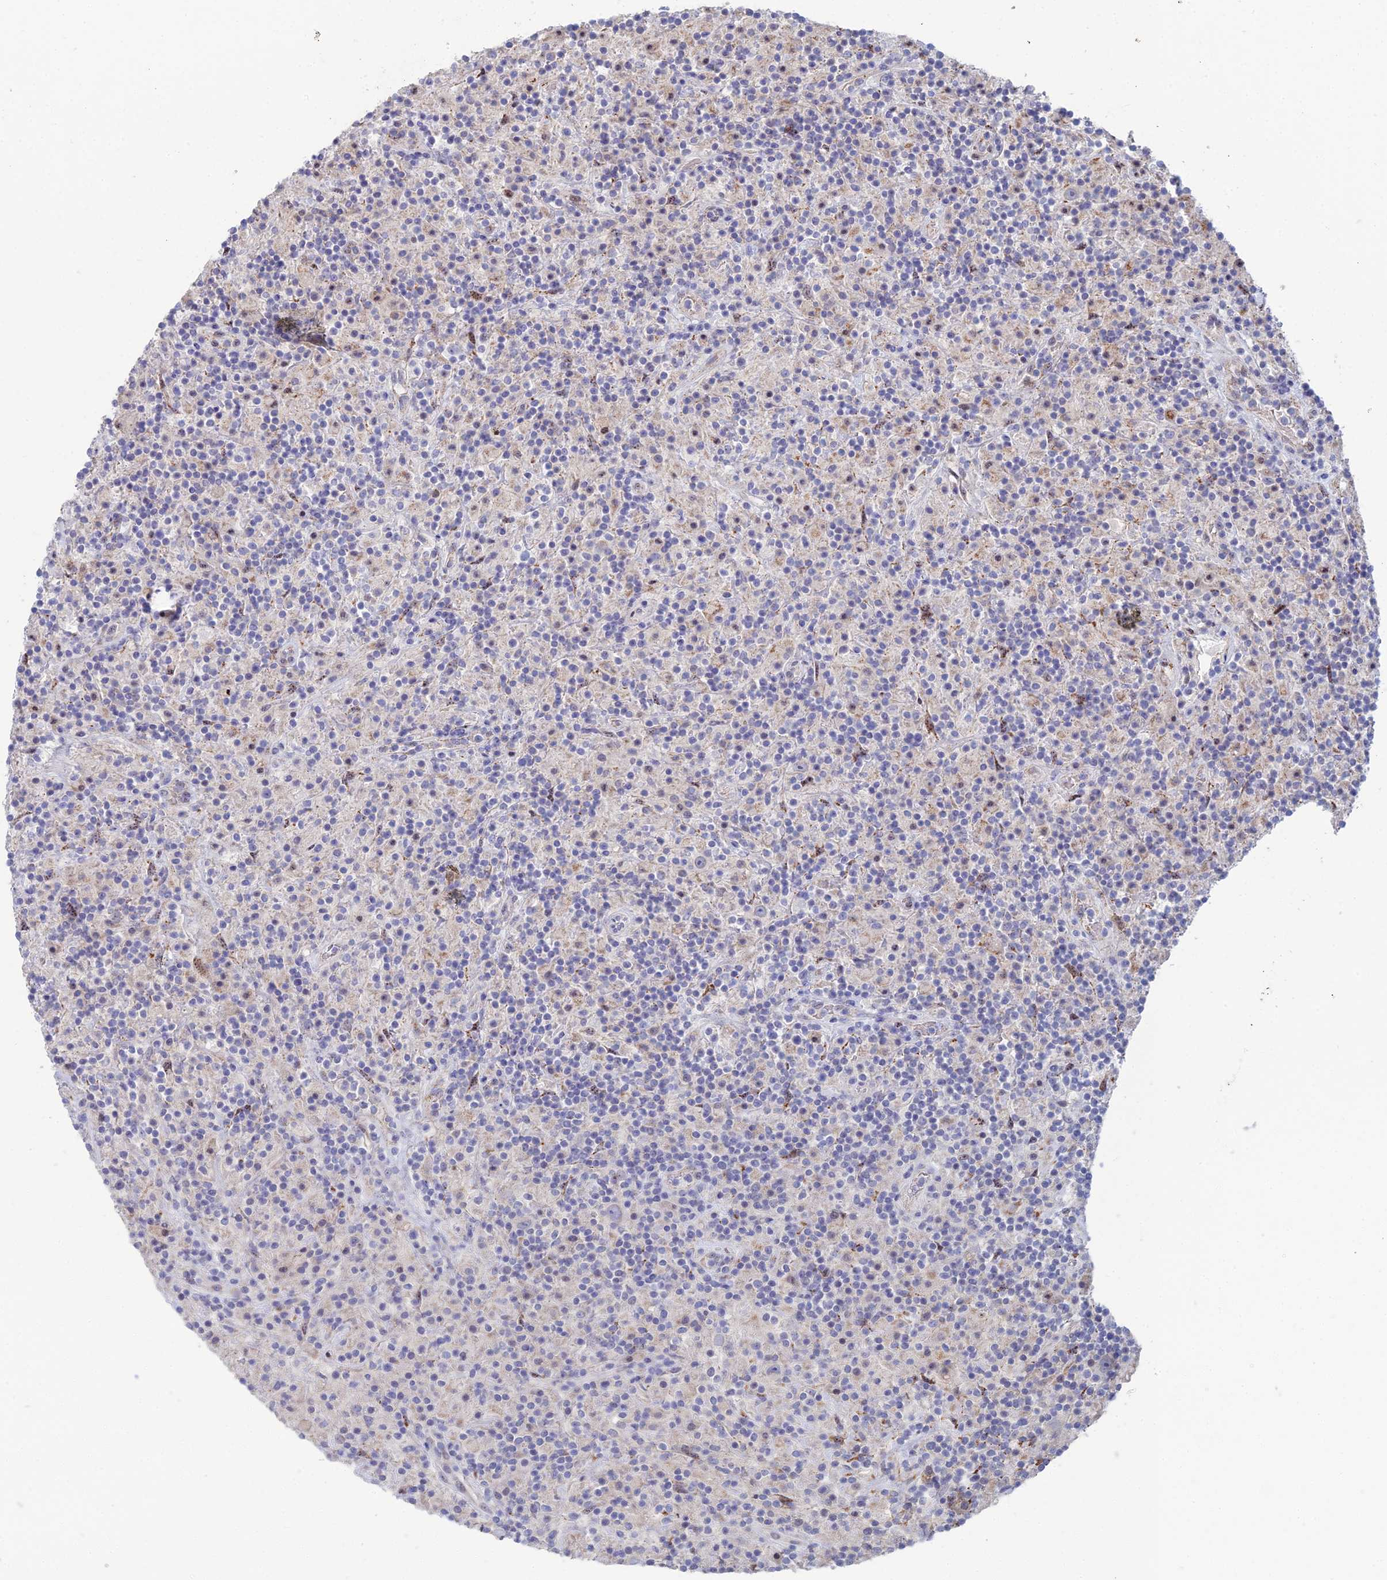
{"staining": {"intensity": "negative", "quantity": "none", "location": "none"}, "tissue": "lymphoma", "cell_type": "Tumor cells", "image_type": "cancer", "snomed": [{"axis": "morphology", "description": "Hodgkin's disease, NOS"}, {"axis": "topography", "description": "Lymph node"}], "caption": "Immunohistochemistry (IHC) histopathology image of human Hodgkin's disease stained for a protein (brown), which shows no expression in tumor cells.", "gene": "ARL16", "patient": {"sex": "male", "age": 70}}